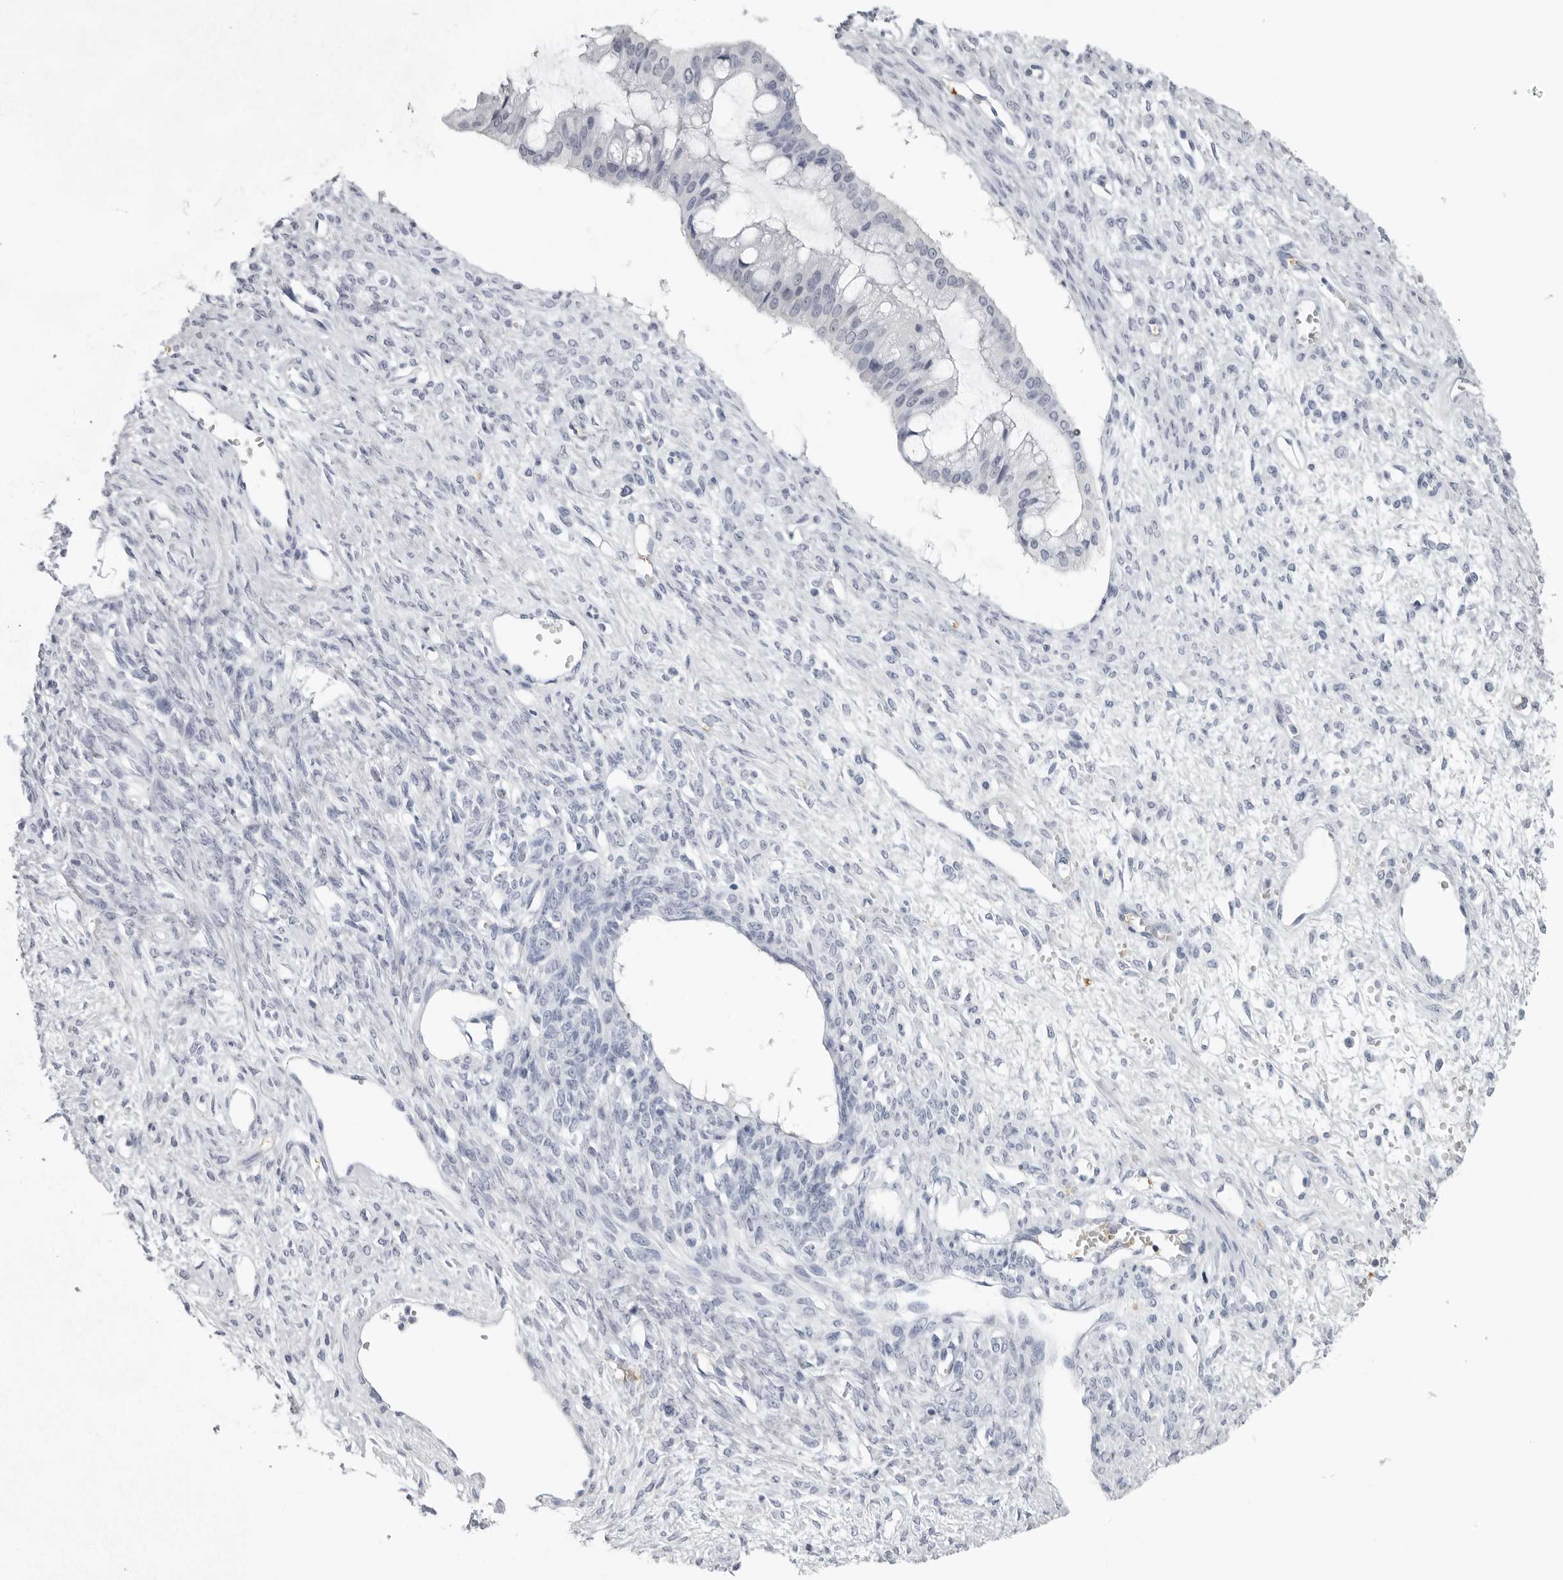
{"staining": {"intensity": "negative", "quantity": "none", "location": "none"}, "tissue": "ovarian cancer", "cell_type": "Tumor cells", "image_type": "cancer", "snomed": [{"axis": "morphology", "description": "Cystadenocarcinoma, mucinous, NOS"}, {"axis": "topography", "description": "Ovary"}], "caption": "This is an immunohistochemistry photomicrograph of human ovarian cancer. There is no positivity in tumor cells.", "gene": "EPB41", "patient": {"sex": "female", "age": 73}}